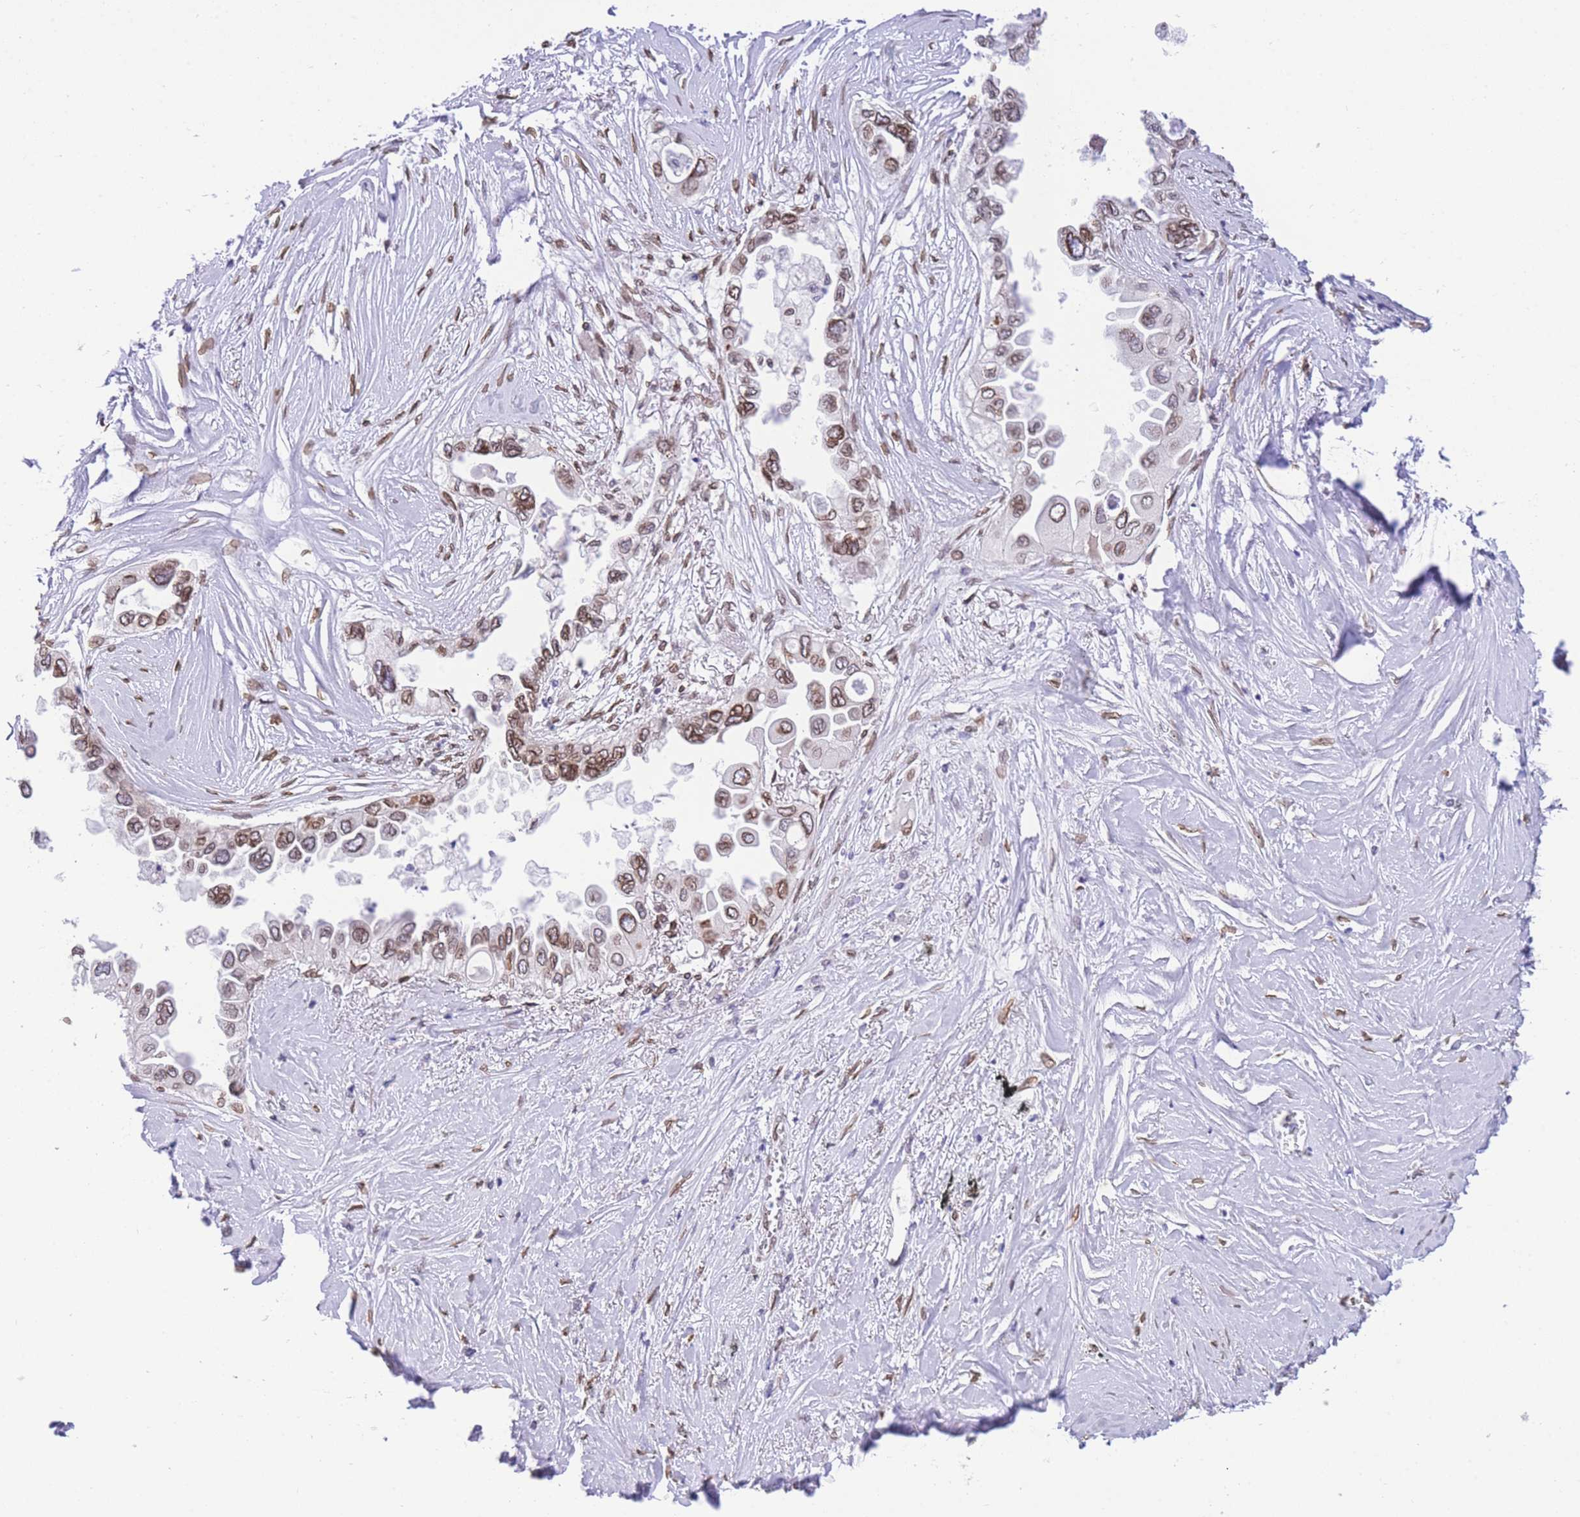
{"staining": {"intensity": "moderate", "quantity": ">75%", "location": "nuclear"}, "tissue": "lung cancer", "cell_type": "Tumor cells", "image_type": "cancer", "snomed": [{"axis": "morphology", "description": "Adenocarcinoma, NOS"}, {"axis": "topography", "description": "Lung"}], "caption": "The photomicrograph demonstrates staining of lung cancer, revealing moderate nuclear protein positivity (brown color) within tumor cells. The protein of interest is shown in brown color, while the nuclei are stained blue.", "gene": "OR10AD1", "patient": {"sex": "female", "age": 76}}